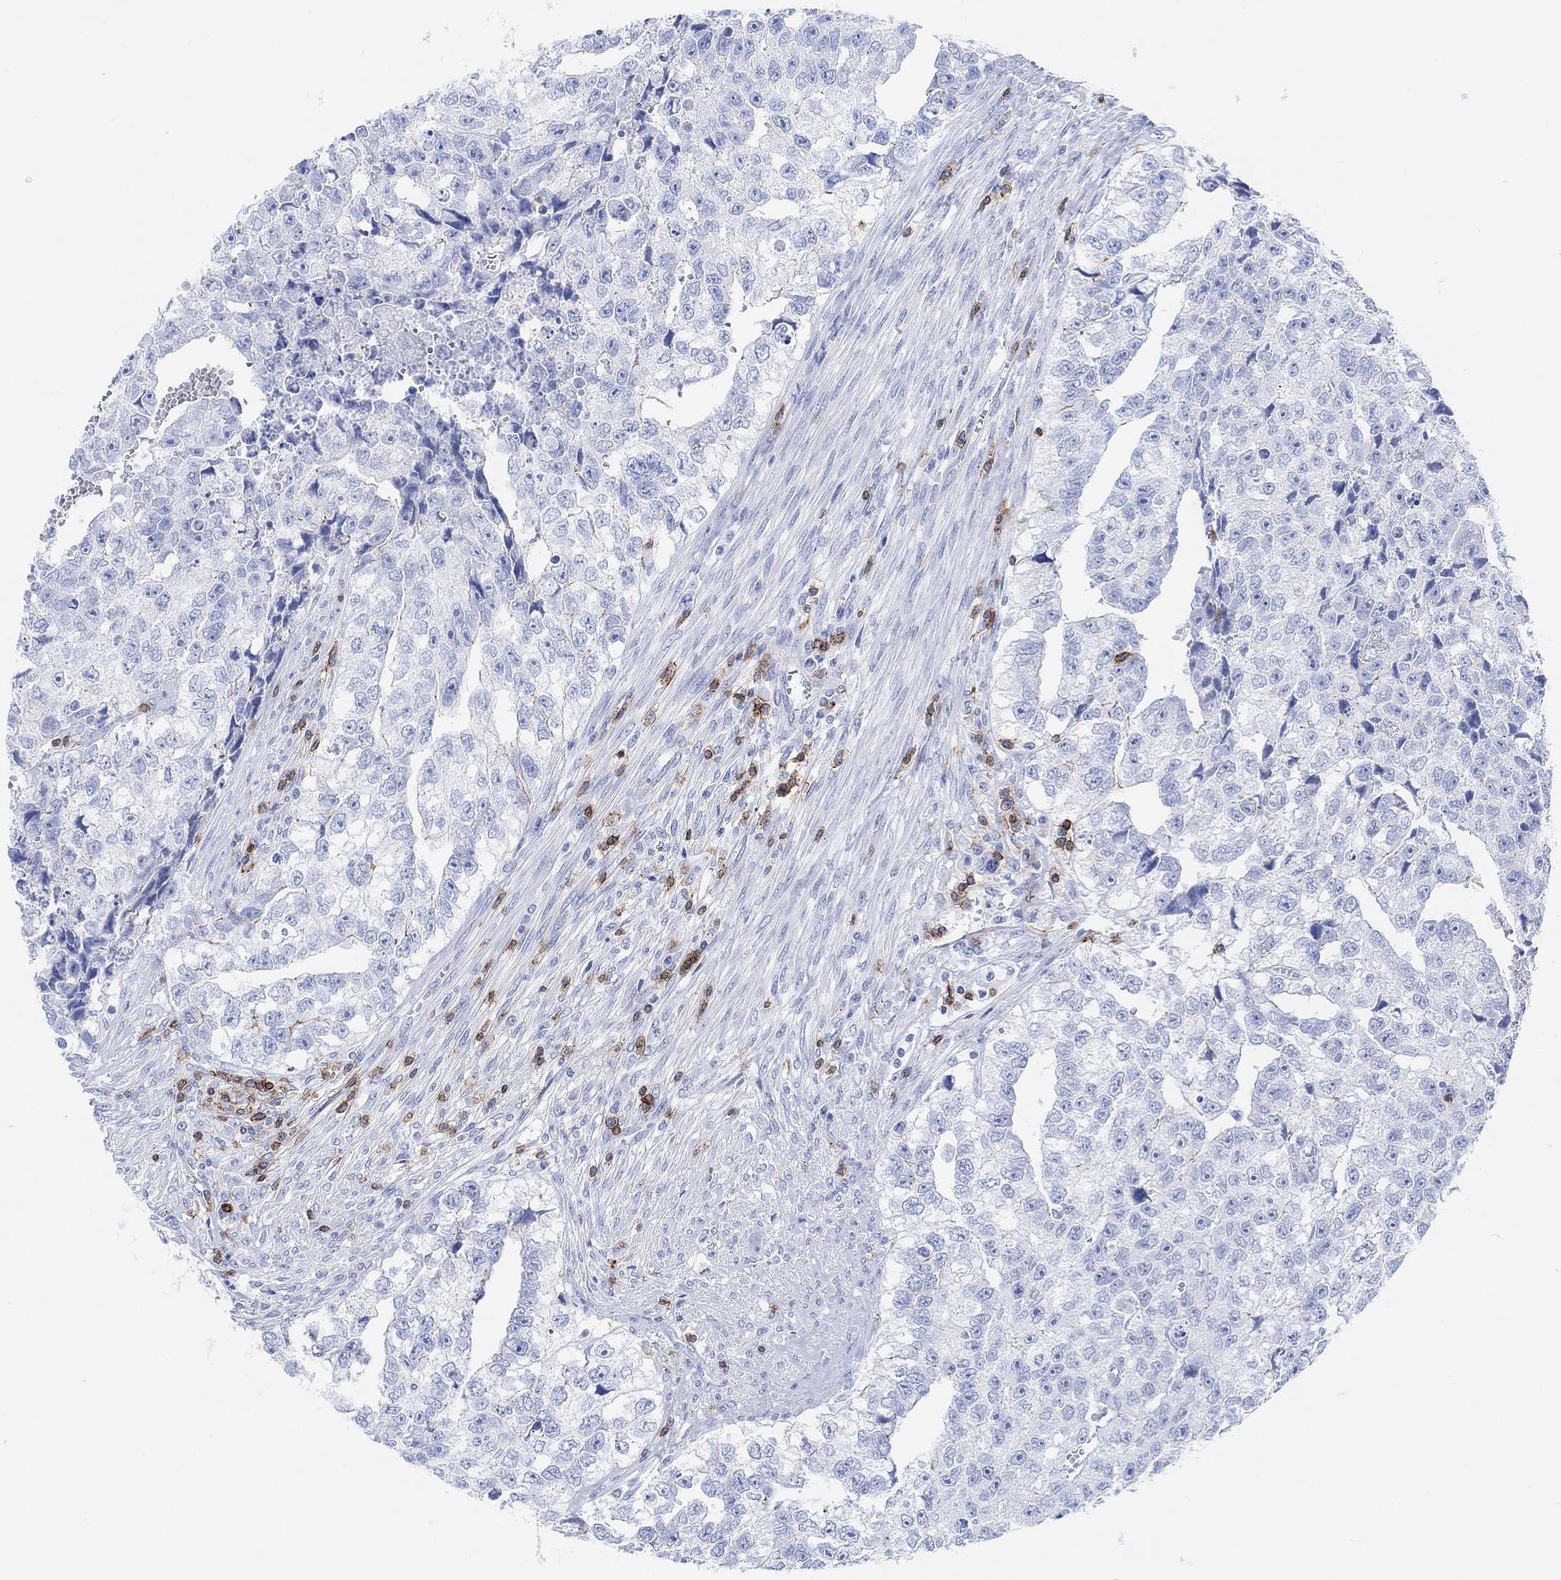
{"staining": {"intensity": "negative", "quantity": "none", "location": "none"}, "tissue": "testis cancer", "cell_type": "Tumor cells", "image_type": "cancer", "snomed": [{"axis": "morphology", "description": "Carcinoma, Embryonal, NOS"}, {"axis": "morphology", "description": "Teratoma, malignant, NOS"}, {"axis": "topography", "description": "Testis"}], "caption": "Immunohistochemical staining of human teratoma (malignant) (testis) exhibits no significant expression in tumor cells. (Immunohistochemistry, brightfield microscopy, high magnification).", "gene": "GPR65", "patient": {"sex": "male", "age": 44}}